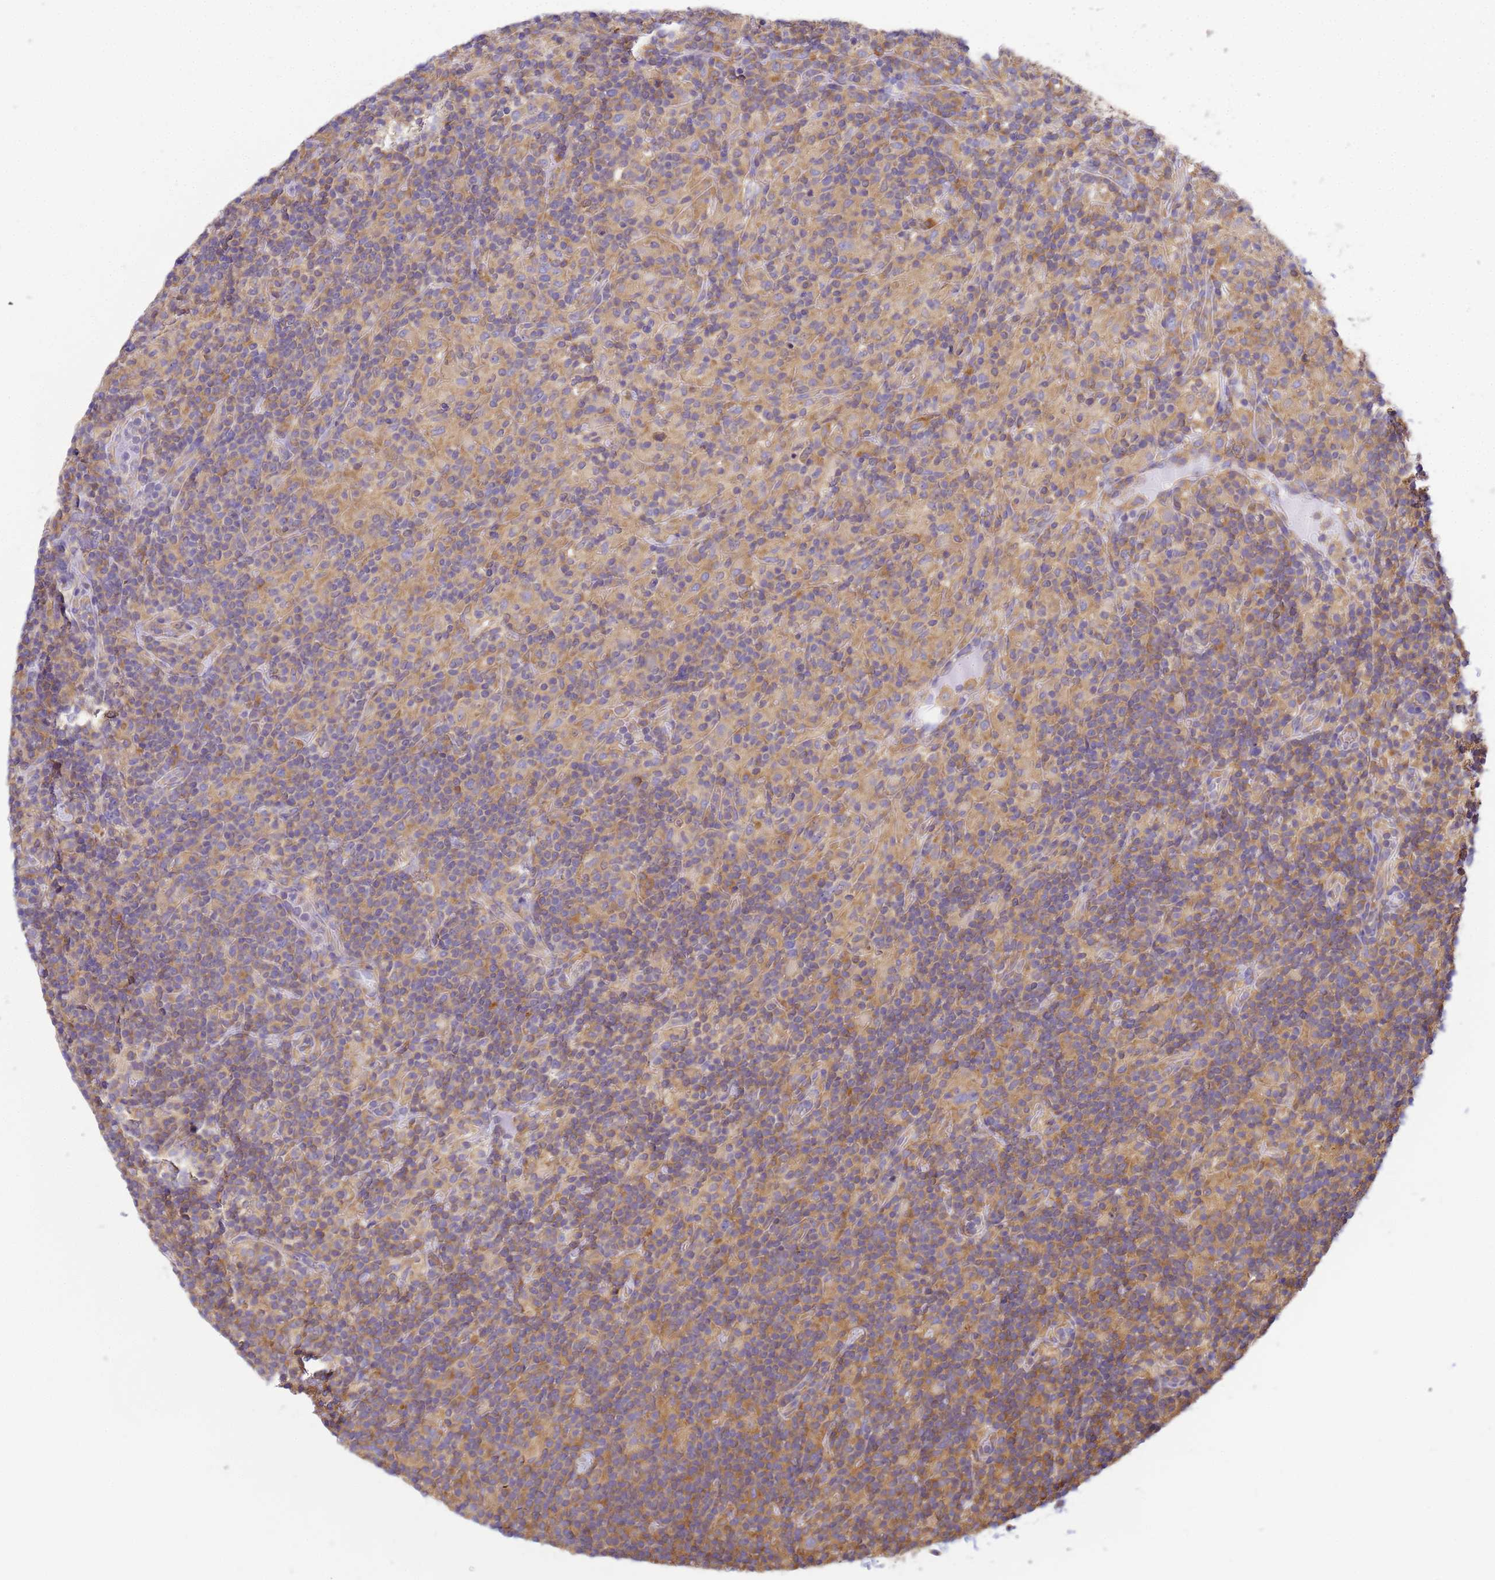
{"staining": {"intensity": "moderate", "quantity": "<25%", "location": "cytoplasmic/membranous"}, "tissue": "lymphoma", "cell_type": "Tumor cells", "image_type": "cancer", "snomed": [{"axis": "morphology", "description": "Hodgkin's disease, NOS"}, {"axis": "topography", "description": "Lymph node"}], "caption": "Hodgkin's disease stained for a protein (brown) displays moderate cytoplasmic/membranous positive positivity in approximately <25% of tumor cells.", "gene": "NARS1", "patient": {"sex": "male", "age": 70}}